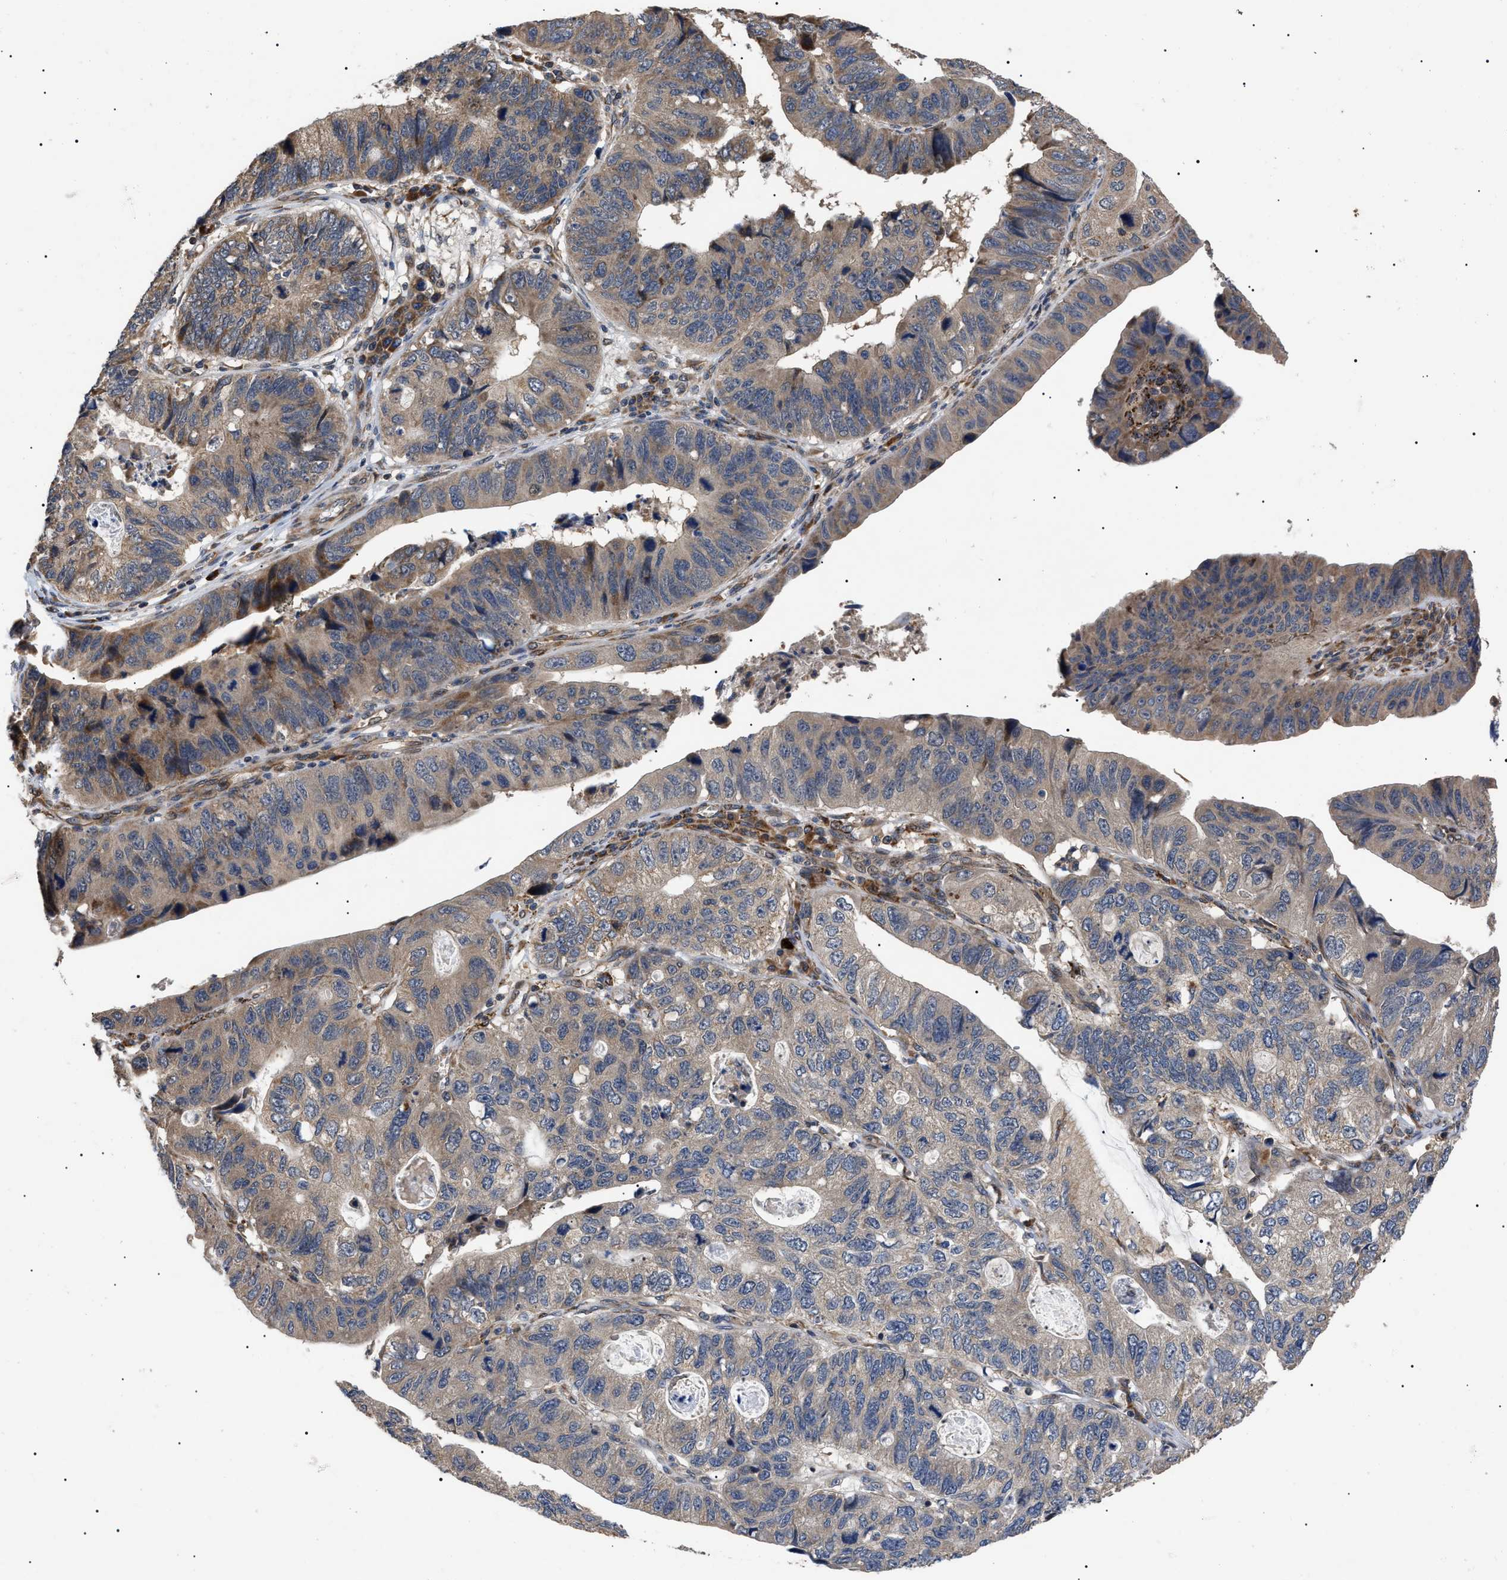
{"staining": {"intensity": "moderate", "quantity": ">75%", "location": "cytoplasmic/membranous,nuclear"}, "tissue": "stomach cancer", "cell_type": "Tumor cells", "image_type": "cancer", "snomed": [{"axis": "morphology", "description": "Adenocarcinoma, NOS"}, {"axis": "topography", "description": "Stomach"}], "caption": "This photomicrograph displays immunohistochemistry (IHC) staining of human stomach cancer (adenocarcinoma), with medium moderate cytoplasmic/membranous and nuclear positivity in approximately >75% of tumor cells.", "gene": "ASTL", "patient": {"sex": "male", "age": 59}}